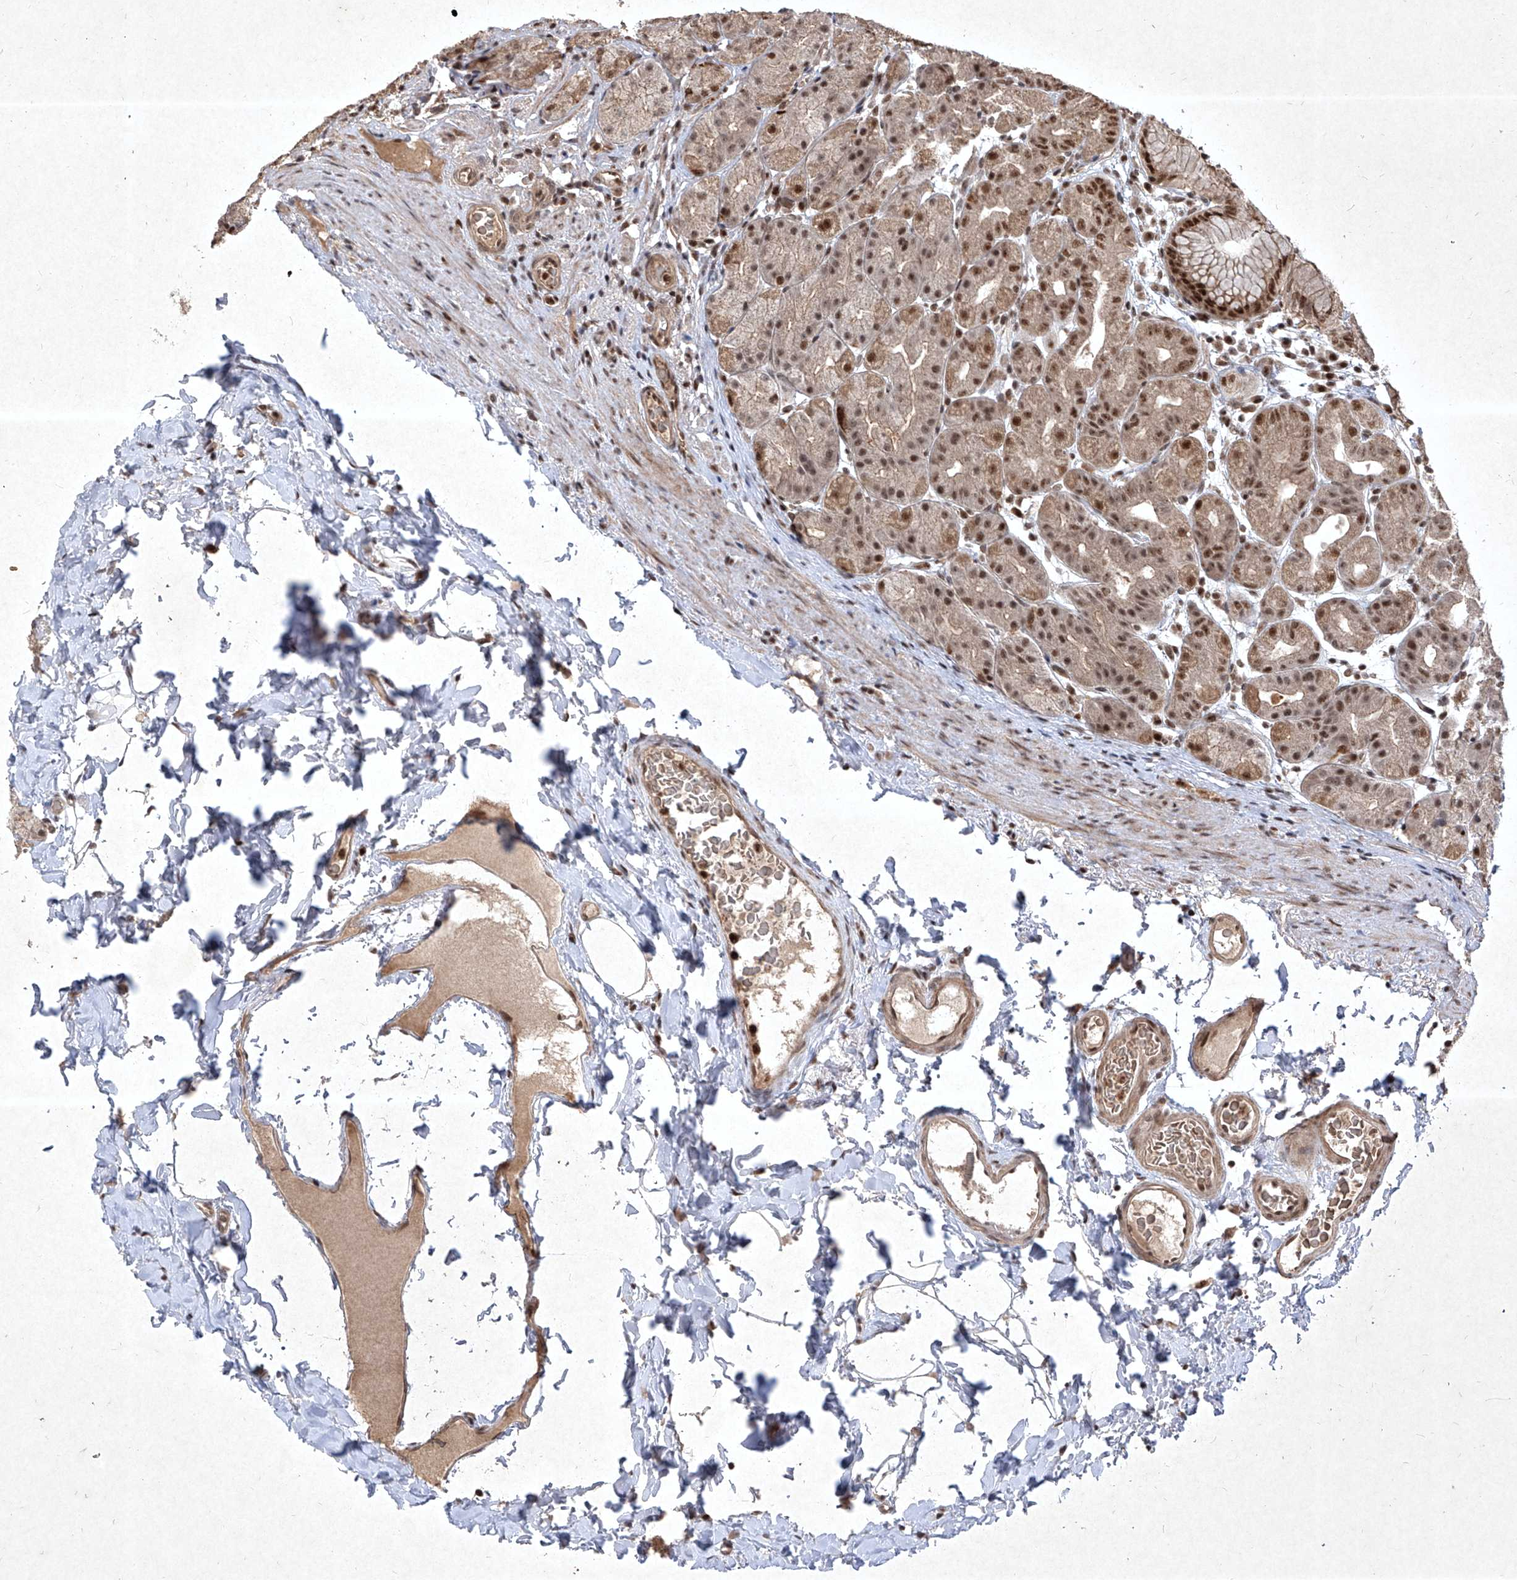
{"staining": {"intensity": "strong", "quantity": ">75%", "location": "cytoplasmic/membranous,nuclear"}, "tissue": "stomach", "cell_type": "Glandular cells", "image_type": "normal", "snomed": [{"axis": "morphology", "description": "Normal tissue, NOS"}, {"axis": "topography", "description": "Stomach, upper"}], "caption": "Stomach stained with a brown dye shows strong cytoplasmic/membranous,nuclear positive positivity in about >75% of glandular cells.", "gene": "IRF2", "patient": {"sex": "male", "age": 68}}